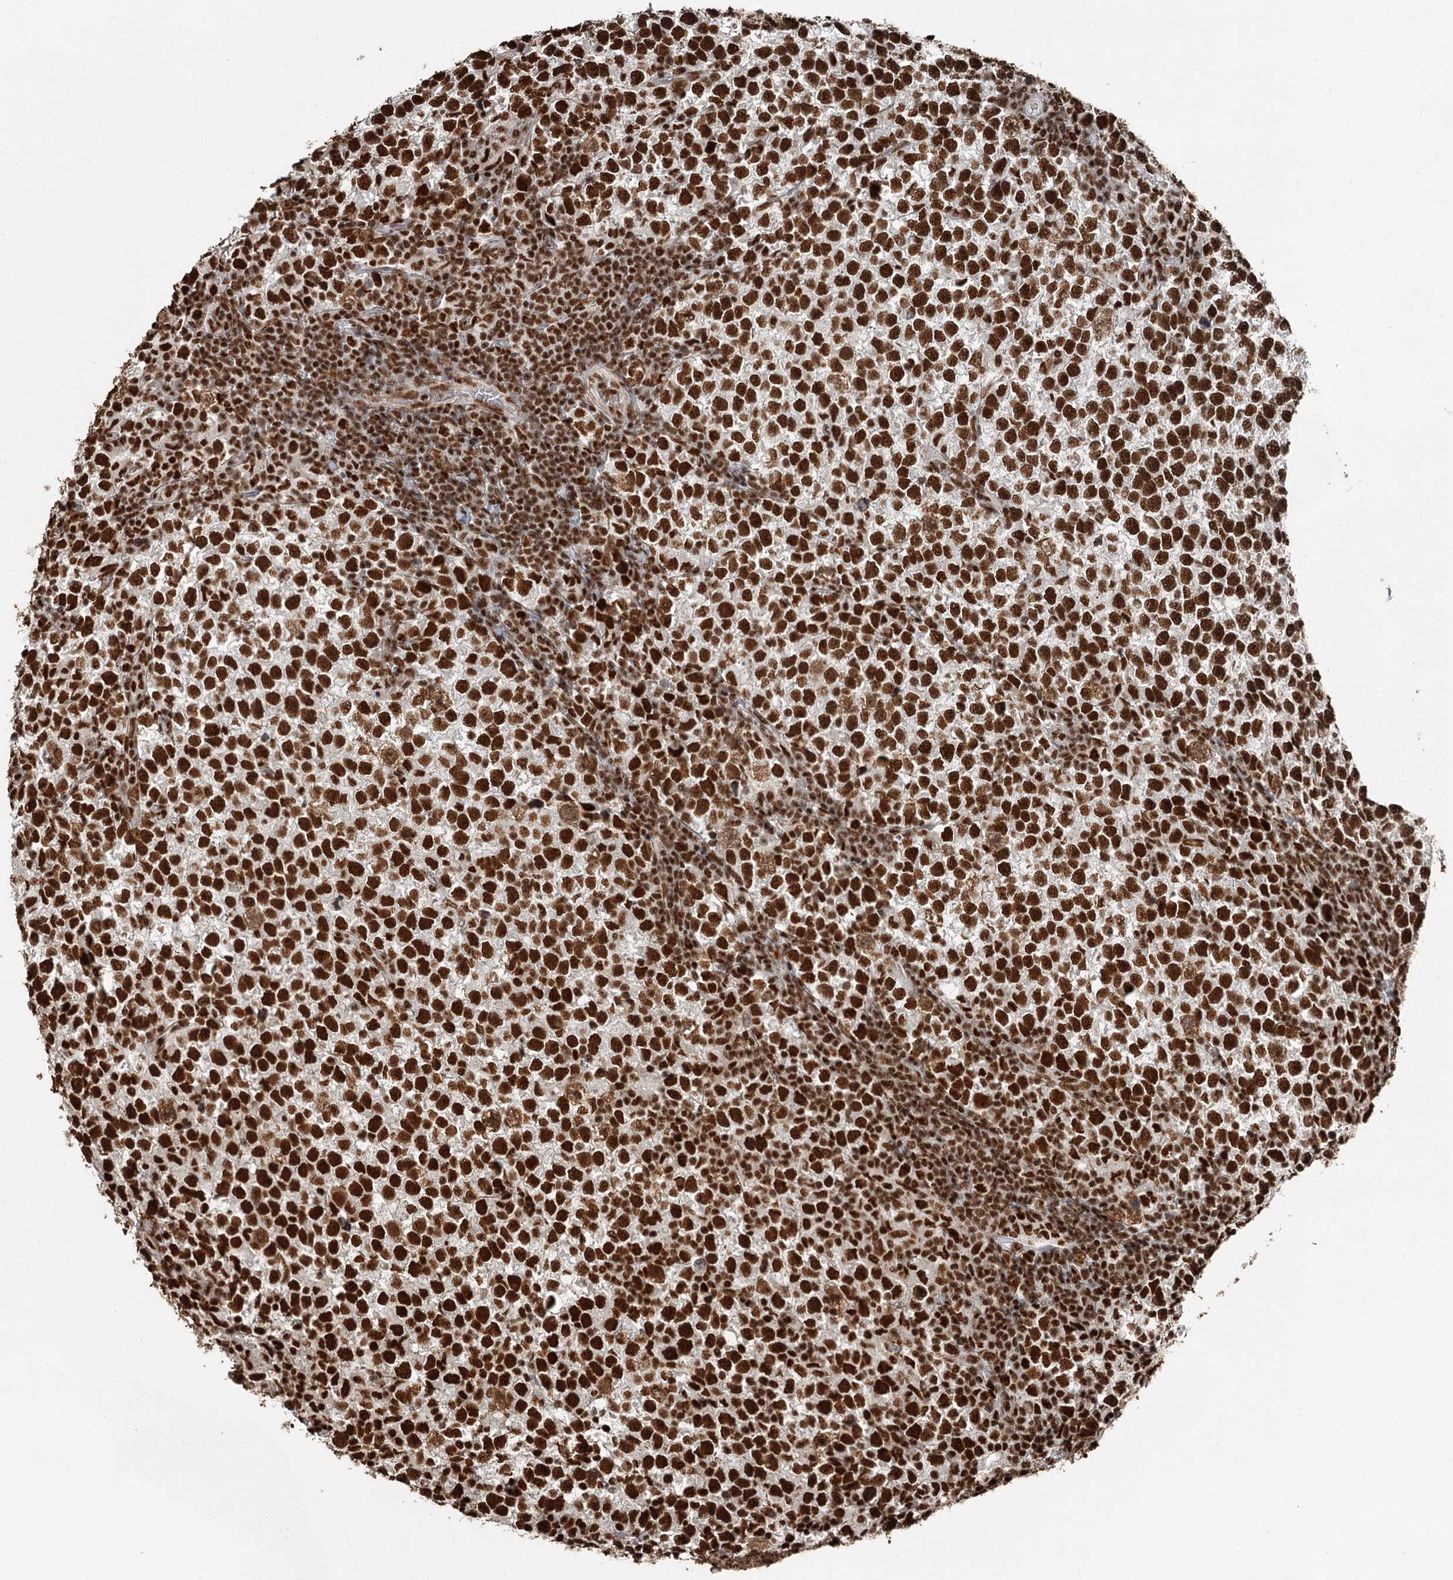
{"staining": {"intensity": "strong", "quantity": ">75%", "location": "nuclear"}, "tissue": "testis cancer", "cell_type": "Tumor cells", "image_type": "cancer", "snomed": [{"axis": "morphology", "description": "Normal tissue, NOS"}, {"axis": "morphology", "description": "Seminoma, NOS"}, {"axis": "topography", "description": "Testis"}], "caption": "The photomicrograph demonstrates a brown stain indicating the presence of a protein in the nuclear of tumor cells in testis seminoma. The staining was performed using DAB to visualize the protein expression in brown, while the nuclei were stained in blue with hematoxylin (Magnification: 20x).", "gene": "RBBP7", "patient": {"sex": "male", "age": 43}}